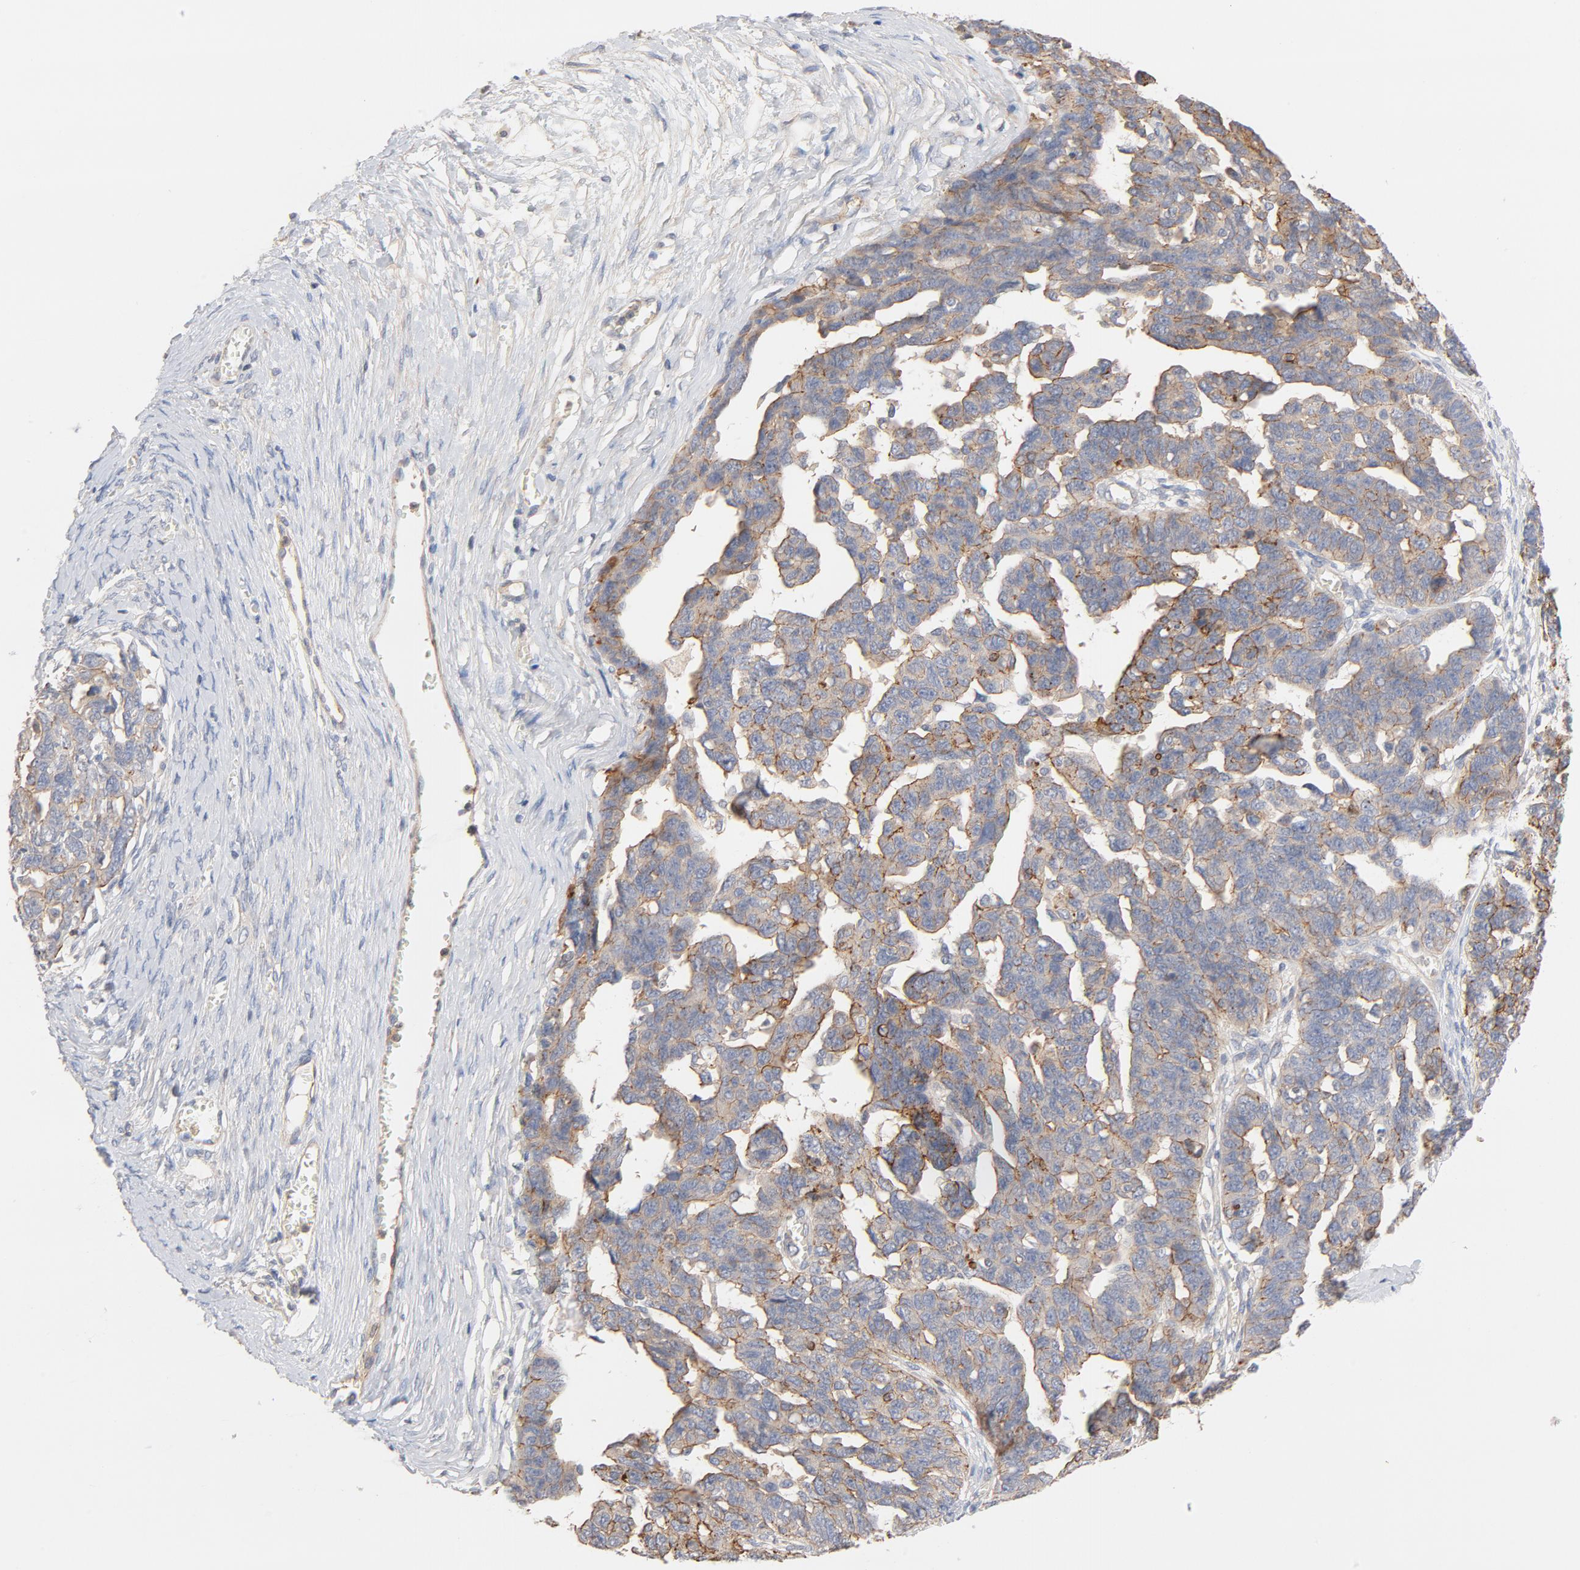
{"staining": {"intensity": "strong", "quantity": ">75%", "location": "cytoplasmic/membranous"}, "tissue": "ovarian cancer", "cell_type": "Tumor cells", "image_type": "cancer", "snomed": [{"axis": "morphology", "description": "Cystadenocarcinoma, serous, NOS"}, {"axis": "topography", "description": "Ovary"}], "caption": "Protein staining of serous cystadenocarcinoma (ovarian) tissue demonstrates strong cytoplasmic/membranous staining in about >75% of tumor cells.", "gene": "STRN3", "patient": {"sex": "female", "age": 69}}